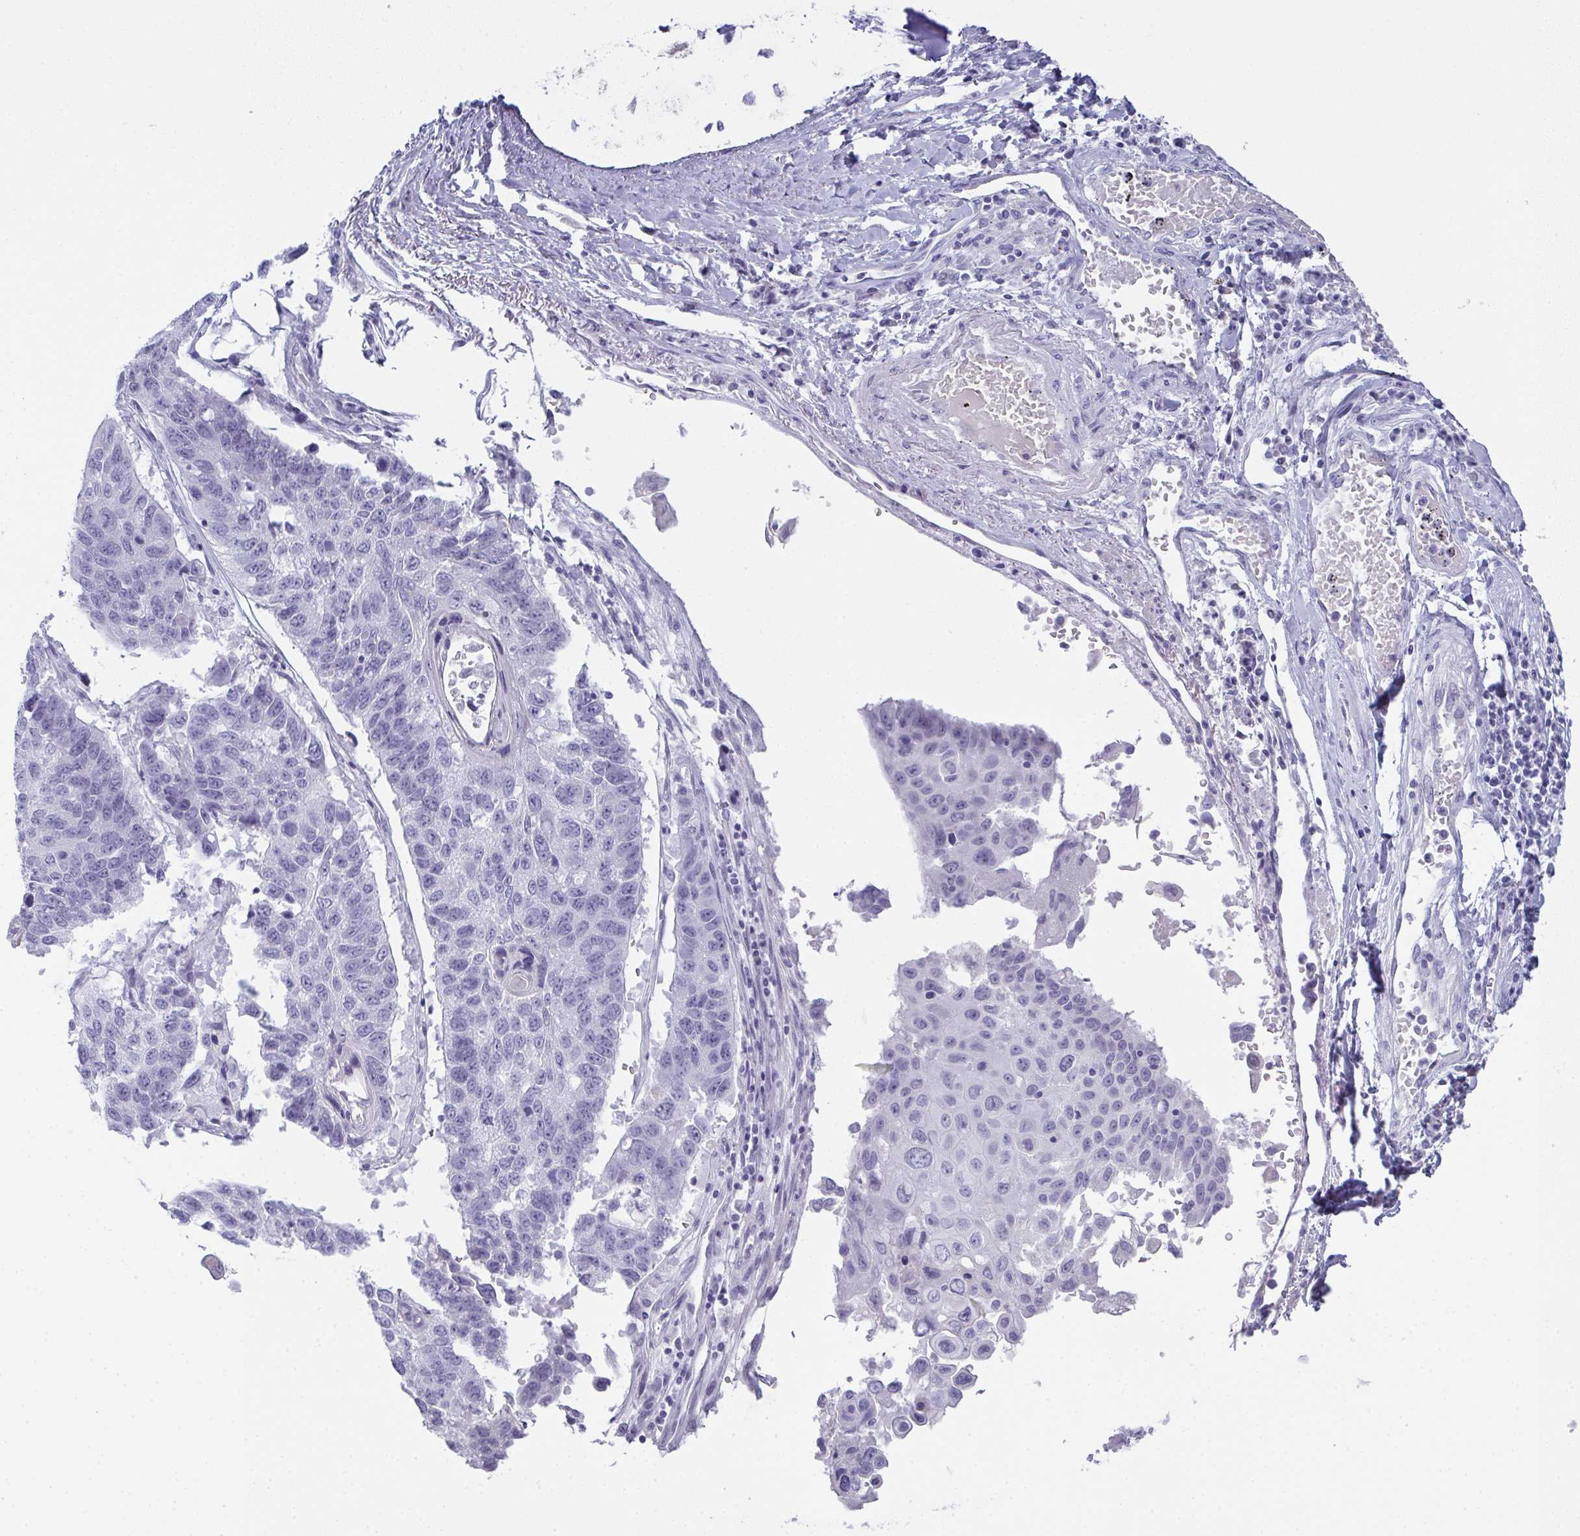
{"staining": {"intensity": "negative", "quantity": "none", "location": "none"}, "tissue": "lung cancer", "cell_type": "Tumor cells", "image_type": "cancer", "snomed": [{"axis": "morphology", "description": "Squamous cell carcinoma, NOS"}, {"axis": "topography", "description": "Lung"}], "caption": "IHC of human lung cancer exhibits no expression in tumor cells.", "gene": "SLC36A2", "patient": {"sex": "male", "age": 73}}